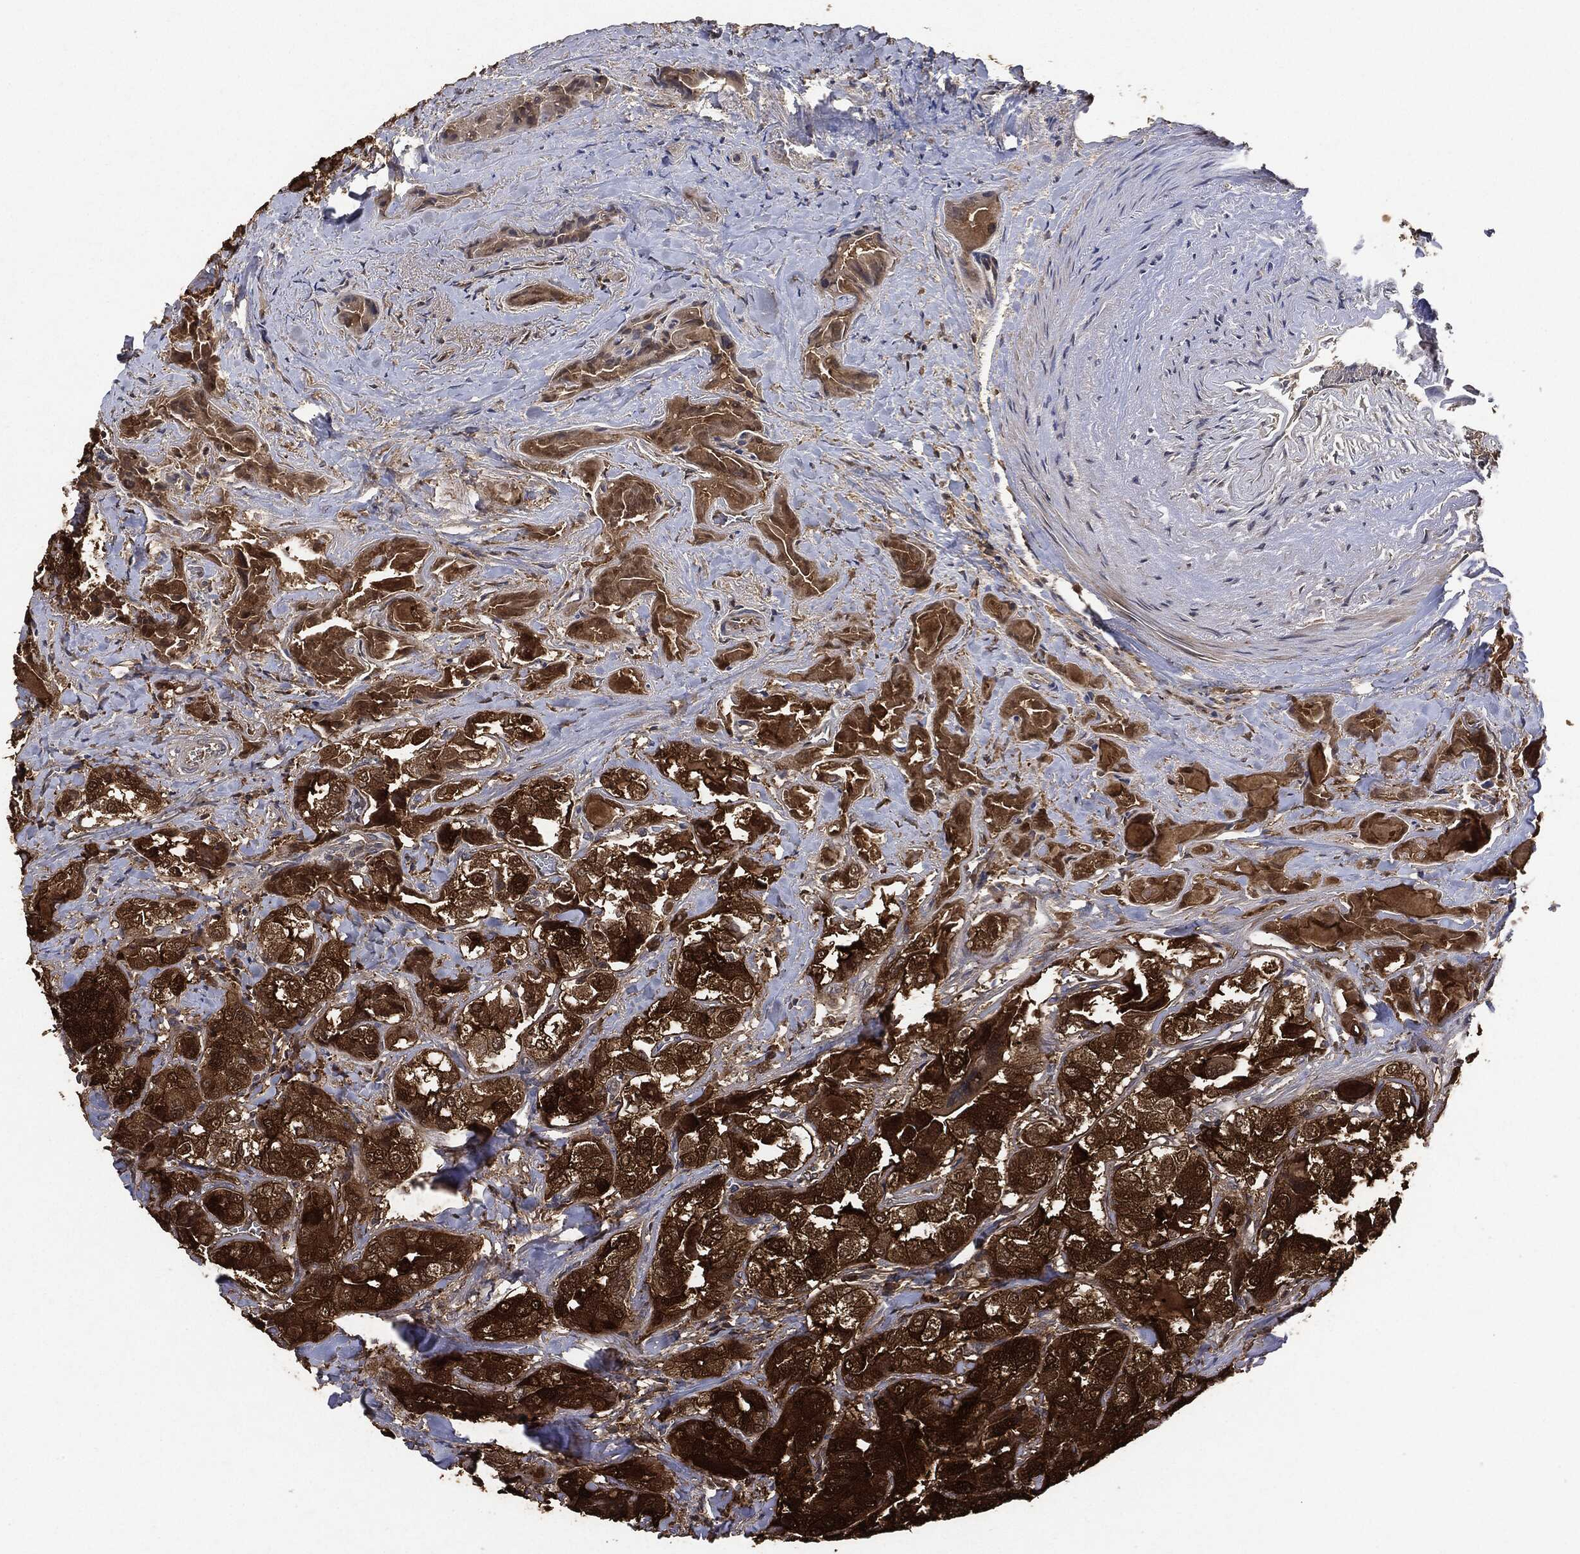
{"staining": {"intensity": "strong", "quantity": ">75%", "location": "cytoplasmic/membranous"}, "tissue": "thyroid cancer", "cell_type": "Tumor cells", "image_type": "cancer", "snomed": [{"axis": "morphology", "description": "Normal tissue, NOS"}, {"axis": "morphology", "description": "Papillary adenocarcinoma, NOS"}, {"axis": "topography", "description": "Thyroid gland"}], "caption": "An image of papillary adenocarcinoma (thyroid) stained for a protein displays strong cytoplasmic/membranous brown staining in tumor cells.", "gene": "BRAF", "patient": {"sex": "female", "age": 66}}